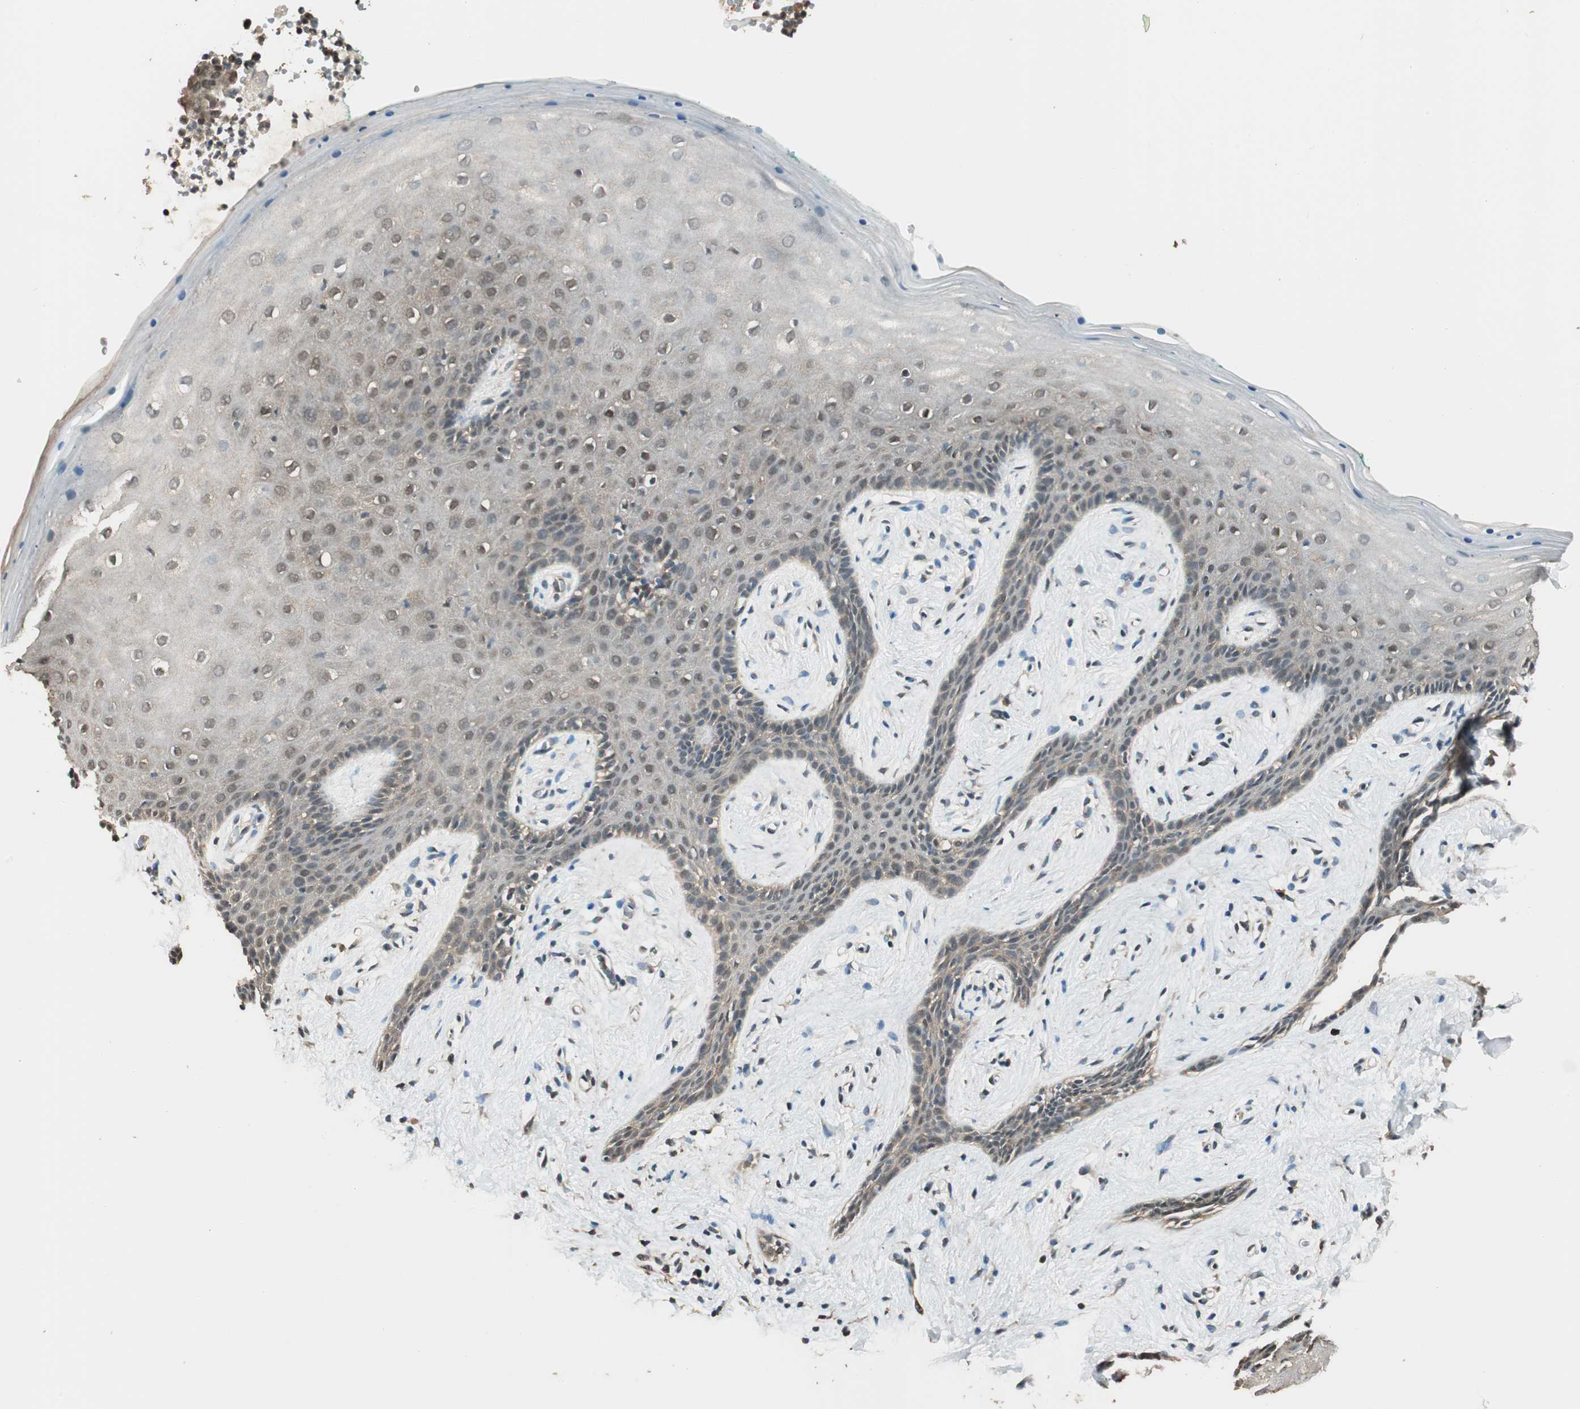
{"staining": {"intensity": "weak", "quantity": "25%-75%", "location": "cytoplasmic/membranous"}, "tissue": "vagina", "cell_type": "Squamous epithelial cells", "image_type": "normal", "snomed": [{"axis": "morphology", "description": "Normal tissue, NOS"}, {"axis": "topography", "description": "Vagina"}], "caption": "Vagina stained with immunohistochemistry (IHC) exhibits weak cytoplasmic/membranous positivity in about 25%-75% of squamous epithelial cells. Immunohistochemistry stains the protein of interest in brown and the nuclei are stained blue.", "gene": "USP5", "patient": {"sex": "female", "age": 44}}